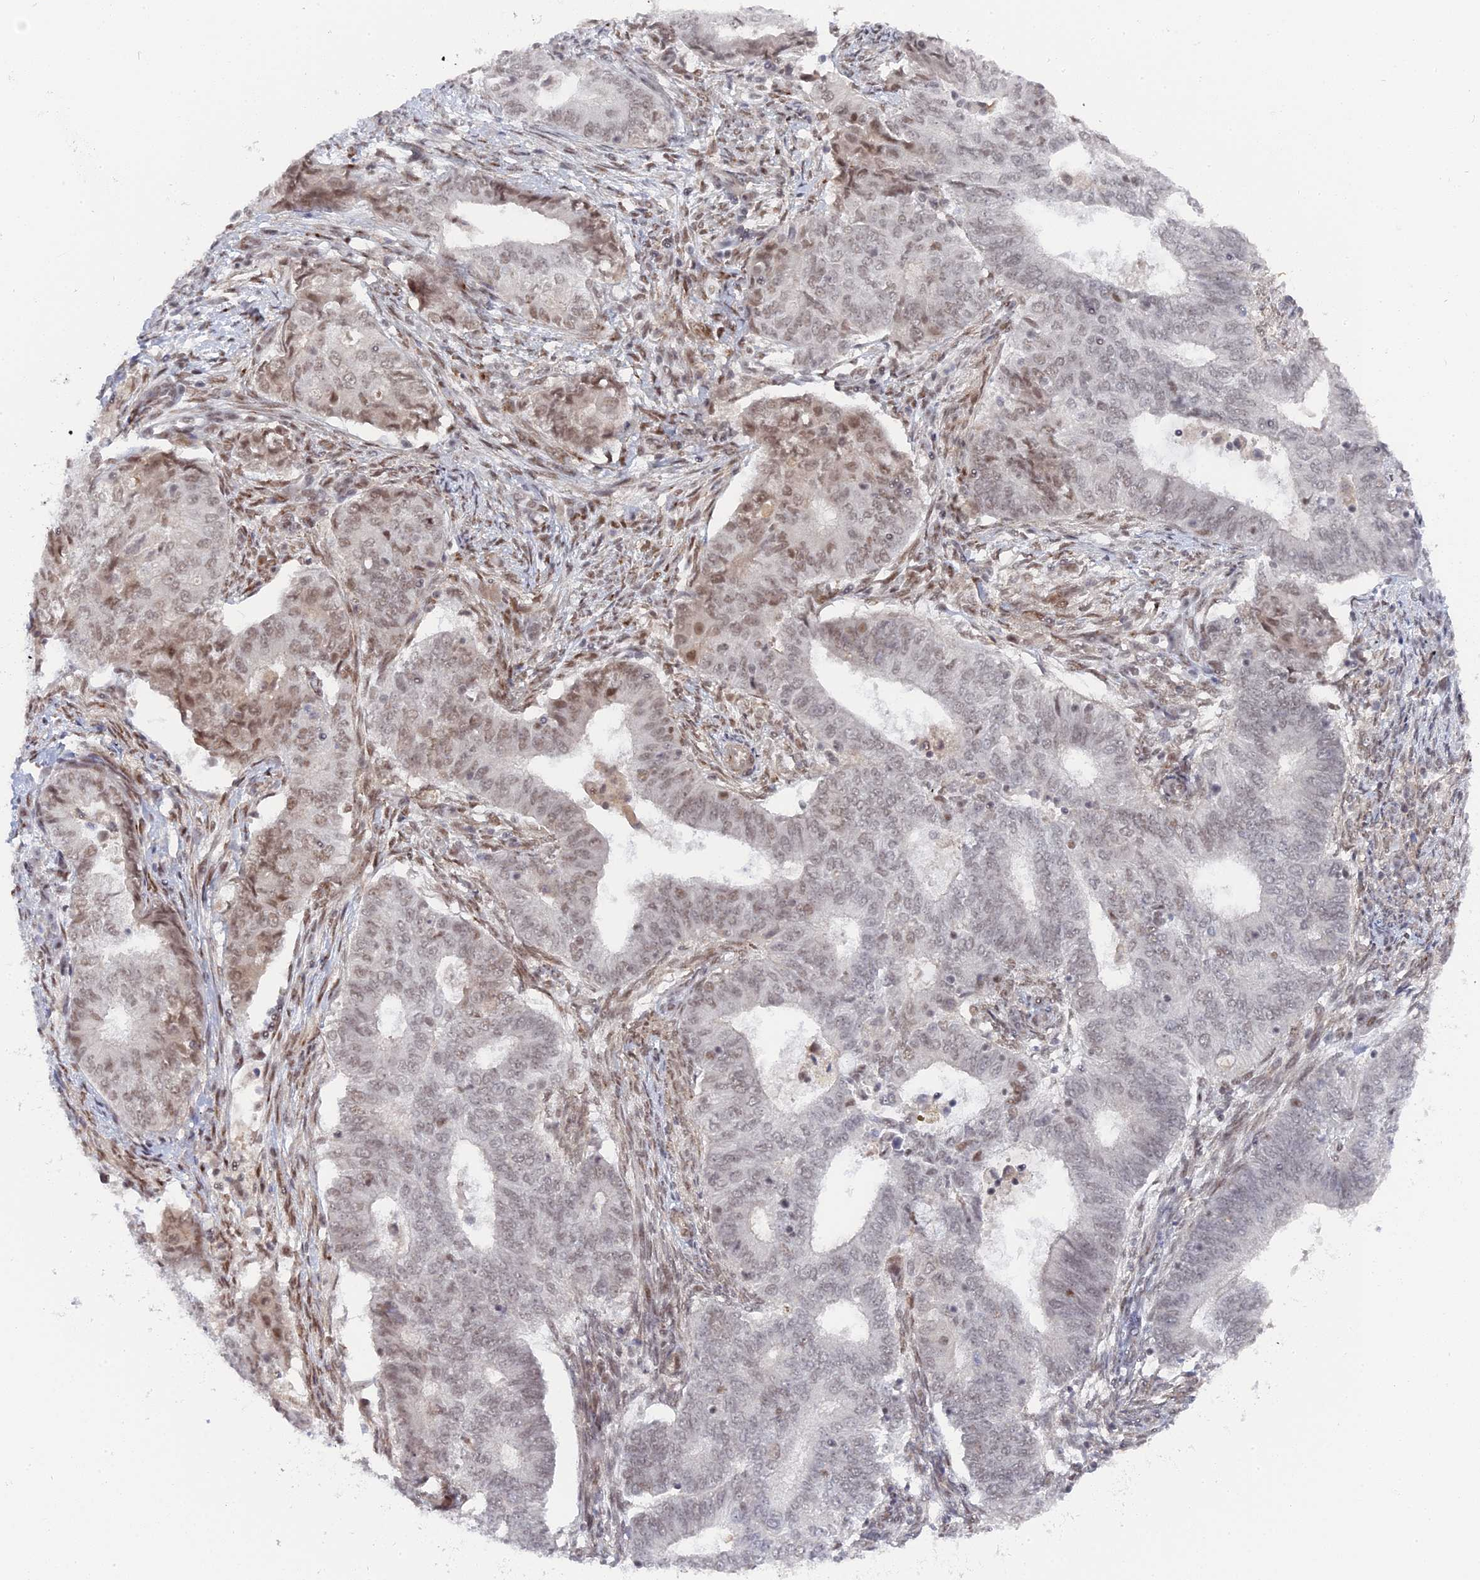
{"staining": {"intensity": "moderate", "quantity": "<25%", "location": "nuclear"}, "tissue": "endometrial cancer", "cell_type": "Tumor cells", "image_type": "cancer", "snomed": [{"axis": "morphology", "description": "Adenocarcinoma, NOS"}, {"axis": "topography", "description": "Endometrium"}], "caption": "This image displays immunohistochemistry (IHC) staining of human endometrial cancer, with low moderate nuclear positivity in about <25% of tumor cells.", "gene": "CCDC85A", "patient": {"sex": "female", "age": 62}}